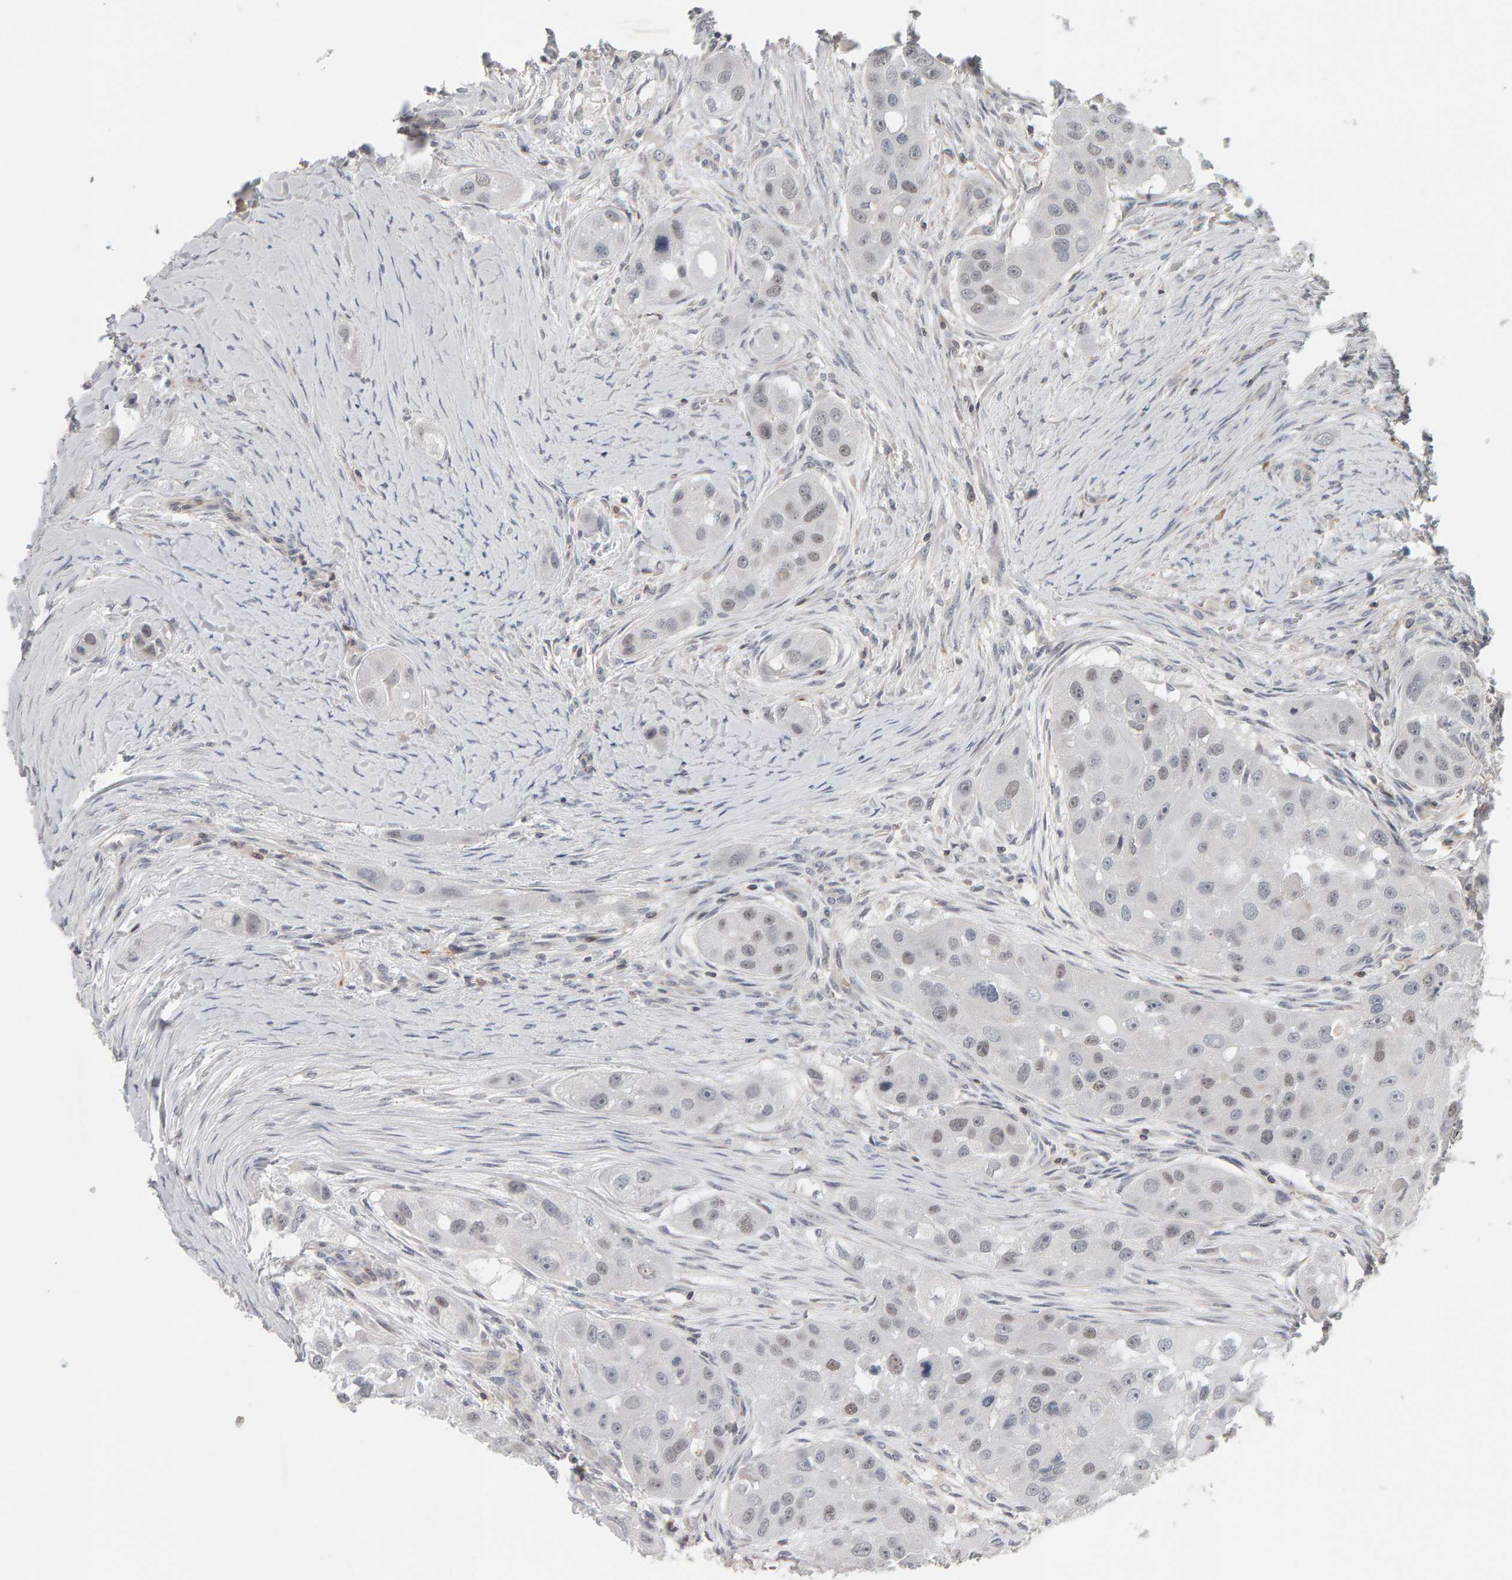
{"staining": {"intensity": "negative", "quantity": "none", "location": "none"}, "tissue": "head and neck cancer", "cell_type": "Tumor cells", "image_type": "cancer", "snomed": [{"axis": "morphology", "description": "Normal tissue, NOS"}, {"axis": "morphology", "description": "Squamous cell carcinoma, NOS"}, {"axis": "topography", "description": "Skeletal muscle"}, {"axis": "topography", "description": "Head-Neck"}], "caption": "A histopathology image of human head and neck cancer is negative for staining in tumor cells. (Stains: DAB immunohistochemistry (IHC) with hematoxylin counter stain, Microscopy: brightfield microscopy at high magnification).", "gene": "TEFM", "patient": {"sex": "male", "age": 51}}